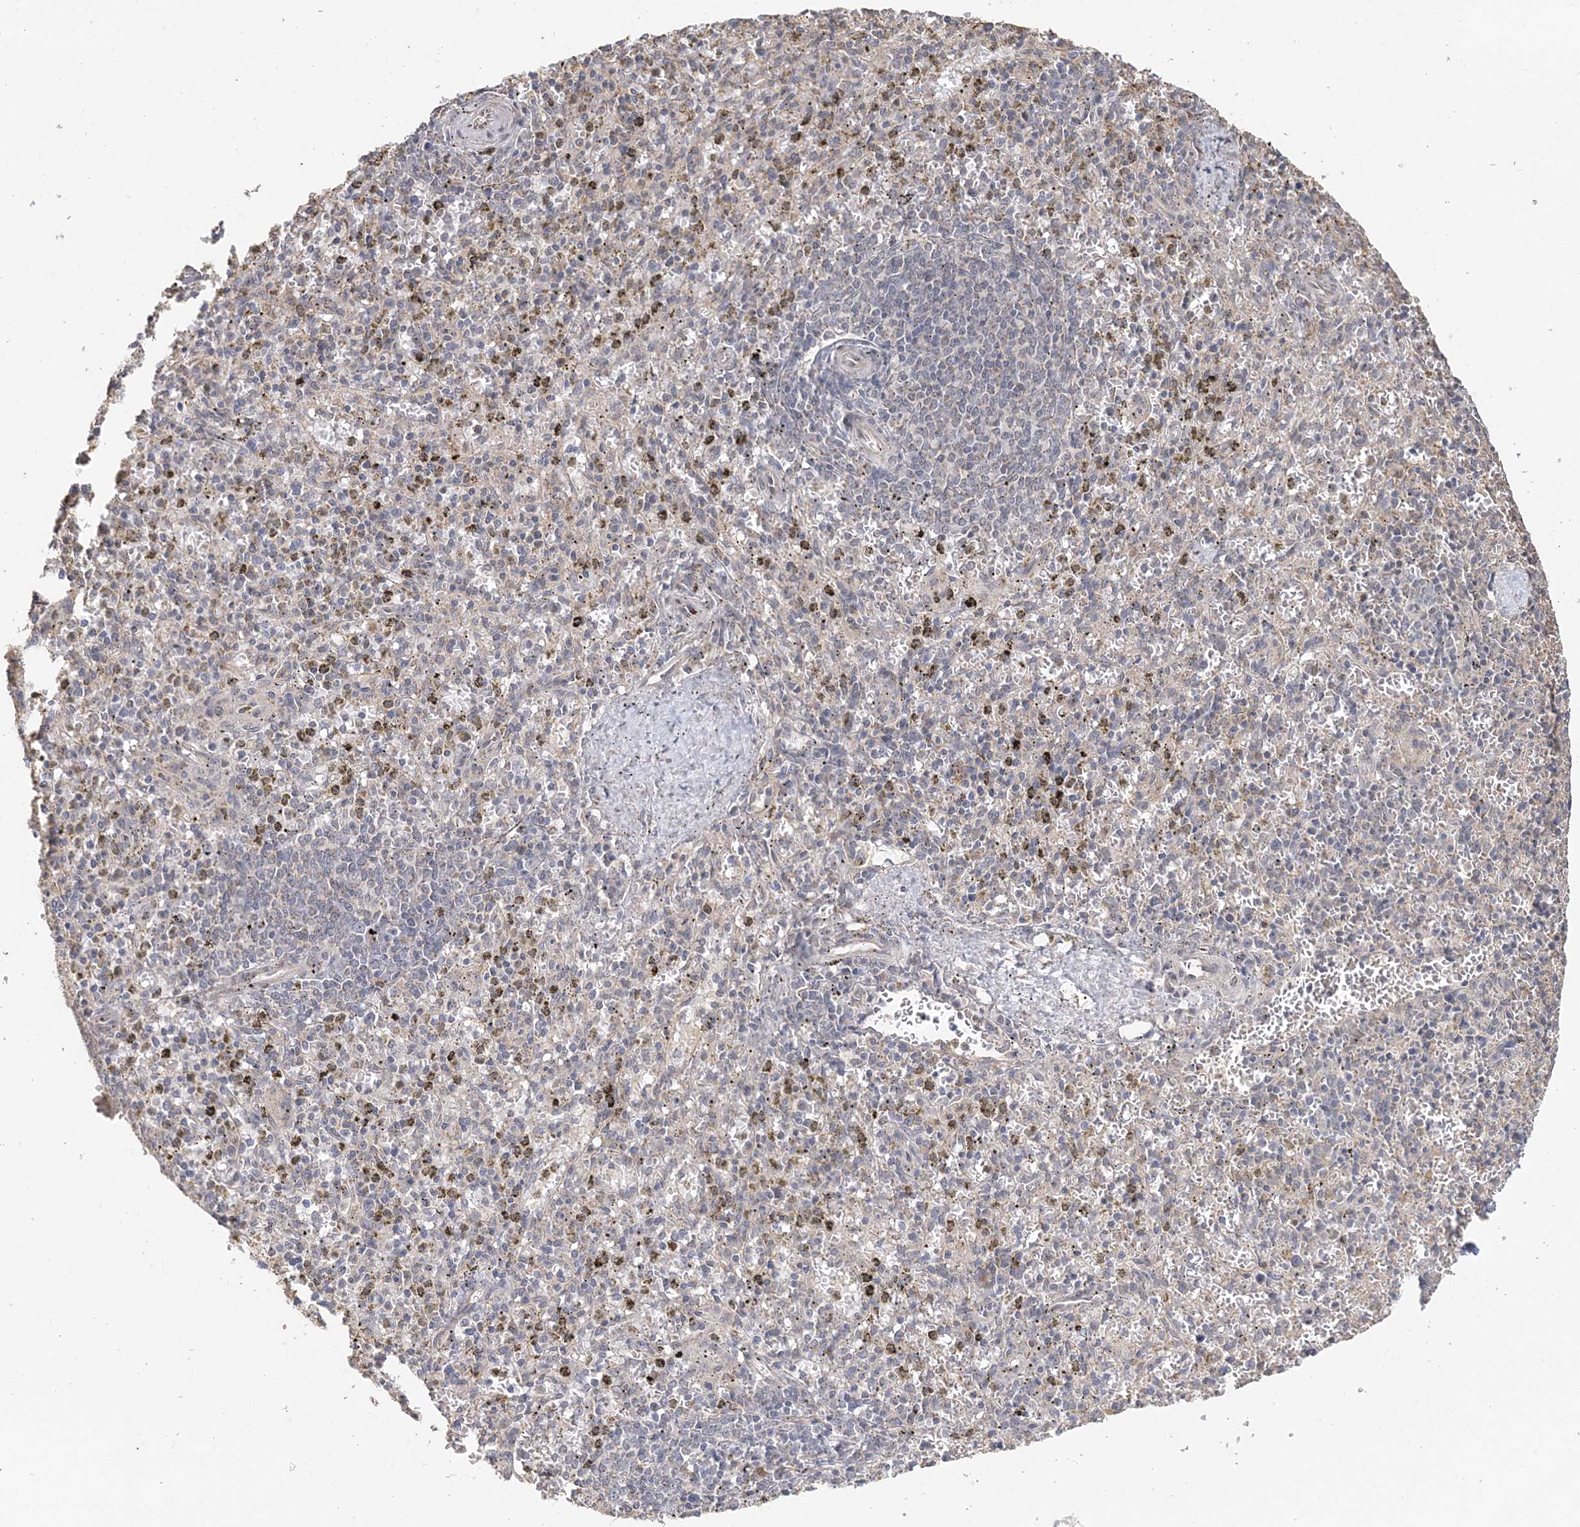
{"staining": {"intensity": "negative", "quantity": "none", "location": "none"}, "tissue": "spleen", "cell_type": "Cells in red pulp", "image_type": "normal", "snomed": [{"axis": "morphology", "description": "Normal tissue, NOS"}, {"axis": "topography", "description": "Spleen"}], "caption": "Immunohistochemistry of unremarkable human spleen exhibits no staining in cells in red pulp.", "gene": "FBXO38", "patient": {"sex": "male", "age": 72}}